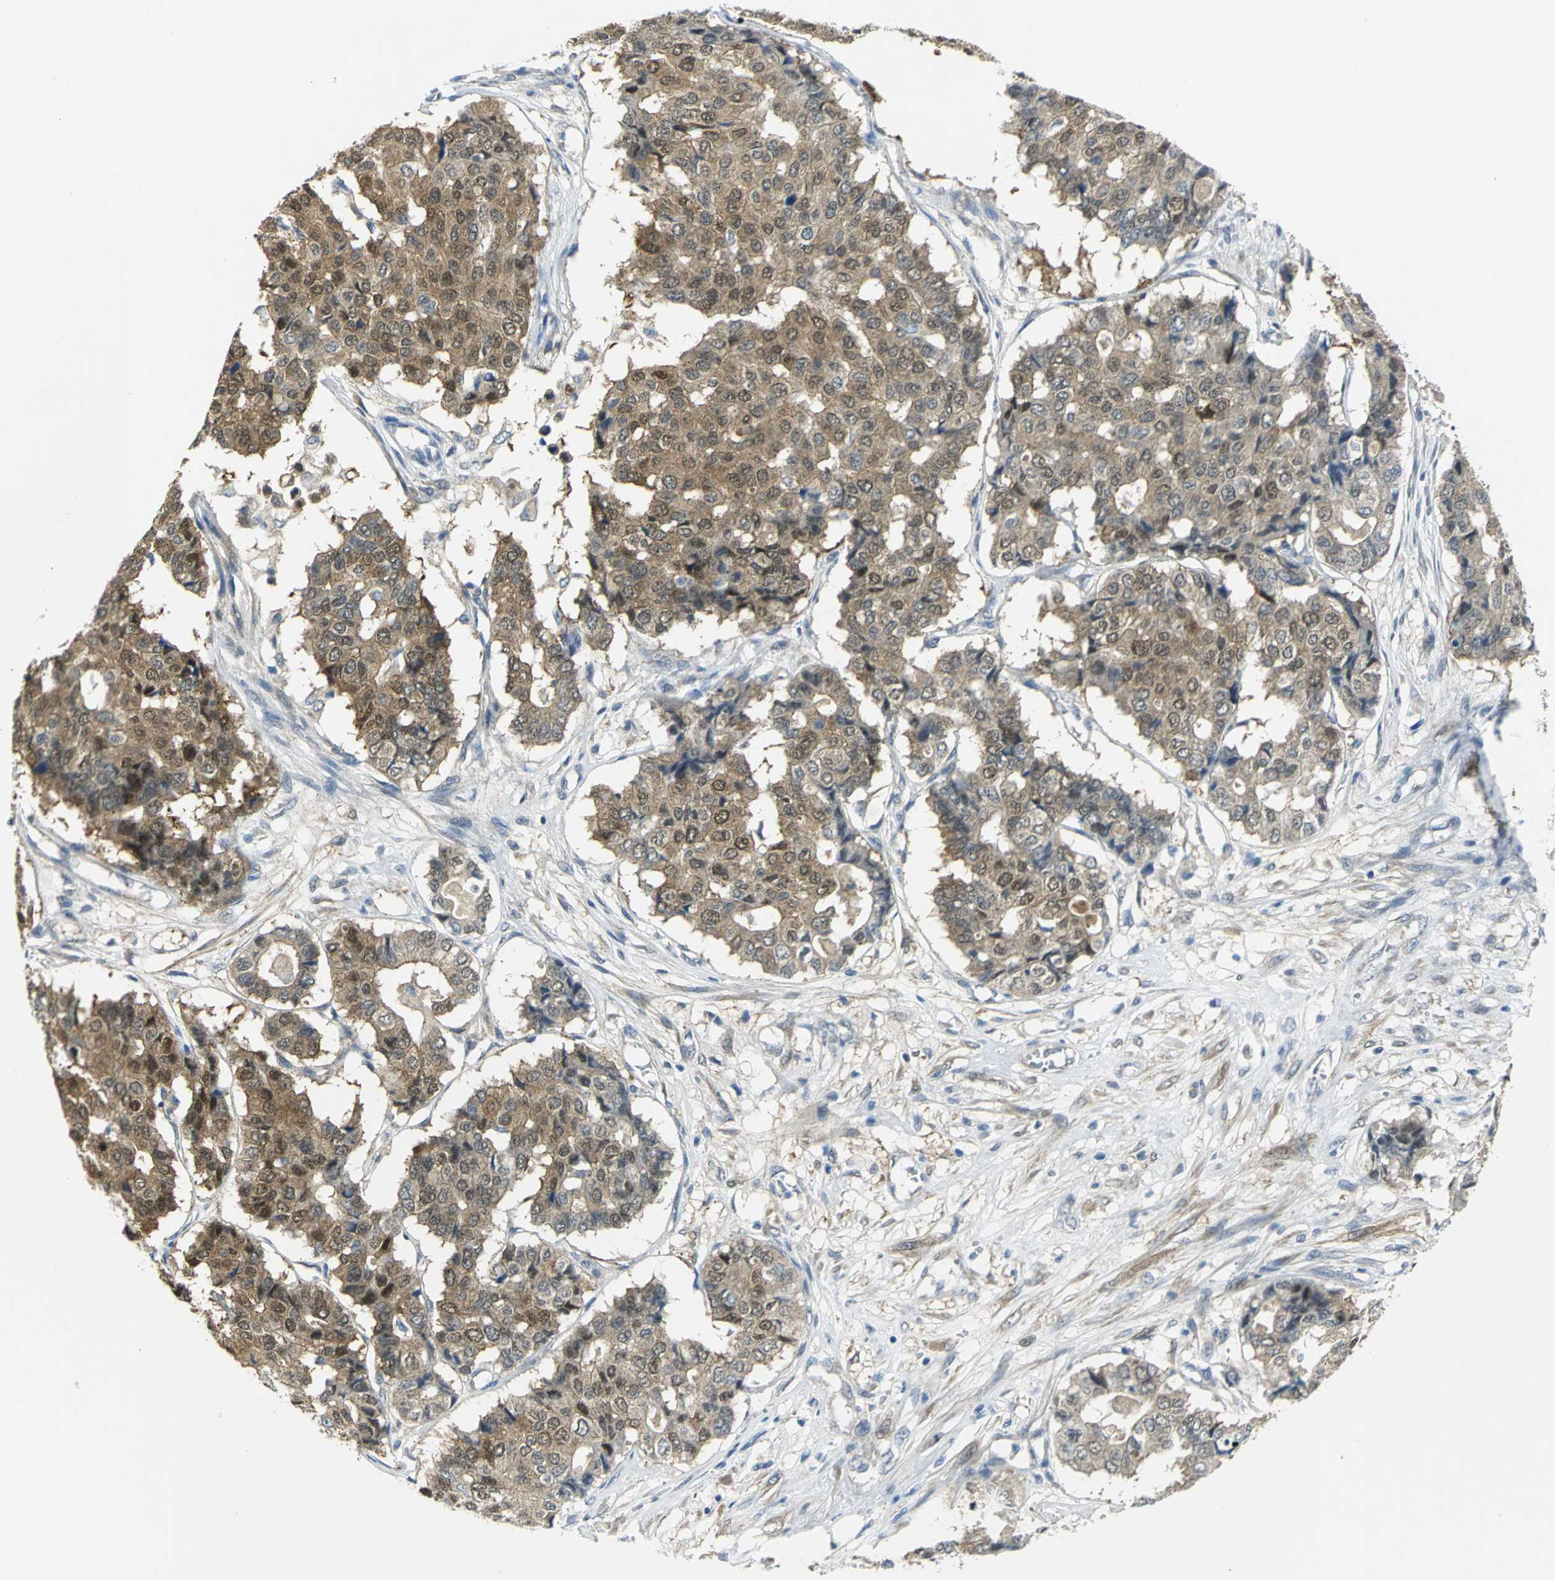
{"staining": {"intensity": "weak", "quantity": ">75%", "location": "cytoplasmic/membranous"}, "tissue": "pancreatic cancer", "cell_type": "Tumor cells", "image_type": "cancer", "snomed": [{"axis": "morphology", "description": "Adenocarcinoma, NOS"}, {"axis": "topography", "description": "Pancreas"}], "caption": "This is an image of immunohistochemistry (IHC) staining of pancreatic cancer (adenocarcinoma), which shows weak expression in the cytoplasmic/membranous of tumor cells.", "gene": "PGM3", "patient": {"sex": "male", "age": 50}}